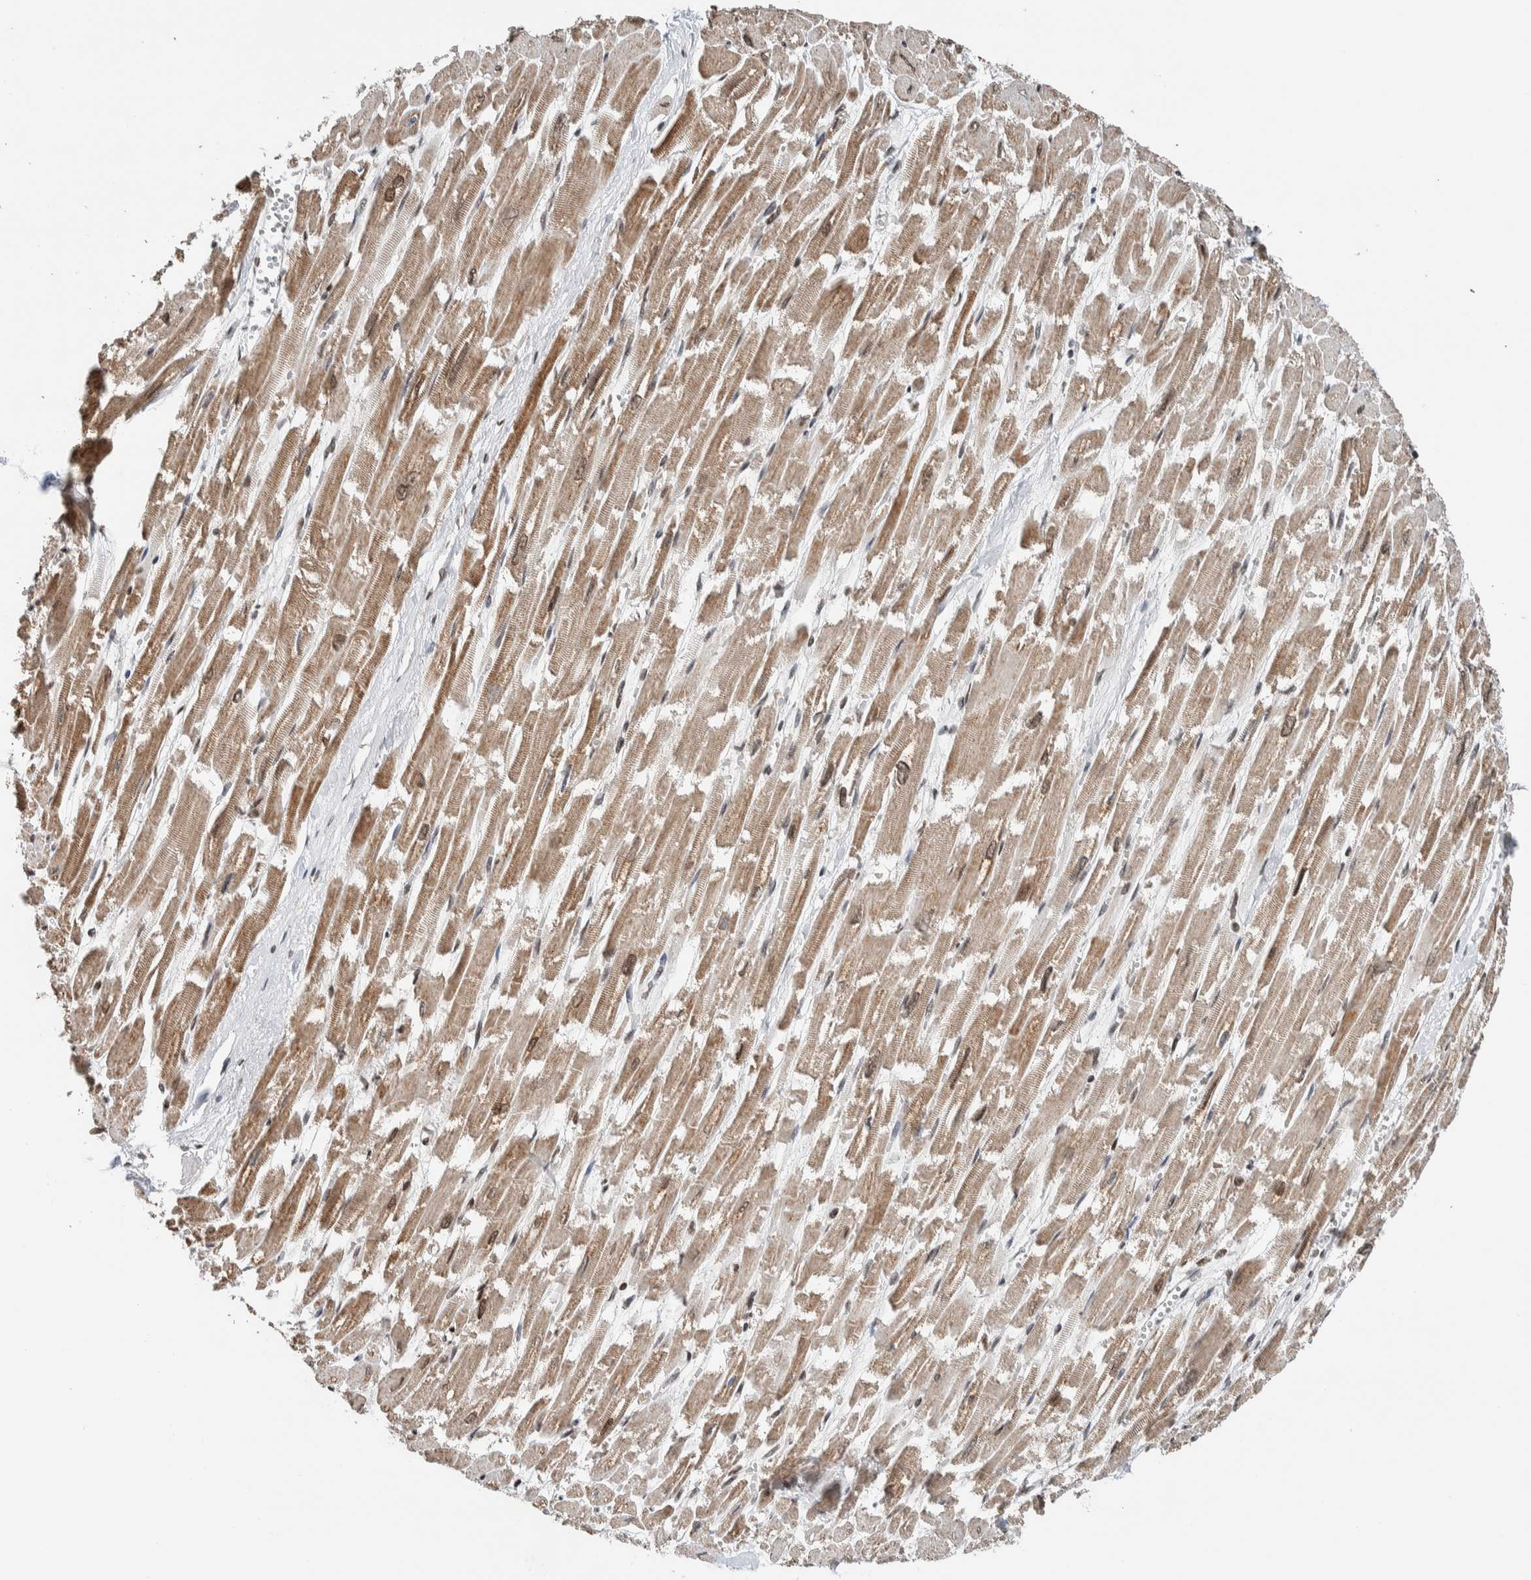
{"staining": {"intensity": "strong", "quantity": ">75%", "location": "cytoplasmic/membranous,nuclear"}, "tissue": "heart muscle", "cell_type": "Cardiomyocytes", "image_type": "normal", "snomed": [{"axis": "morphology", "description": "Normal tissue, NOS"}, {"axis": "topography", "description": "Heart"}], "caption": "Immunohistochemical staining of normal human heart muscle shows >75% levels of strong cytoplasmic/membranous,nuclear protein expression in about >75% of cardiomyocytes.", "gene": "NPLOC4", "patient": {"sex": "male", "age": 54}}